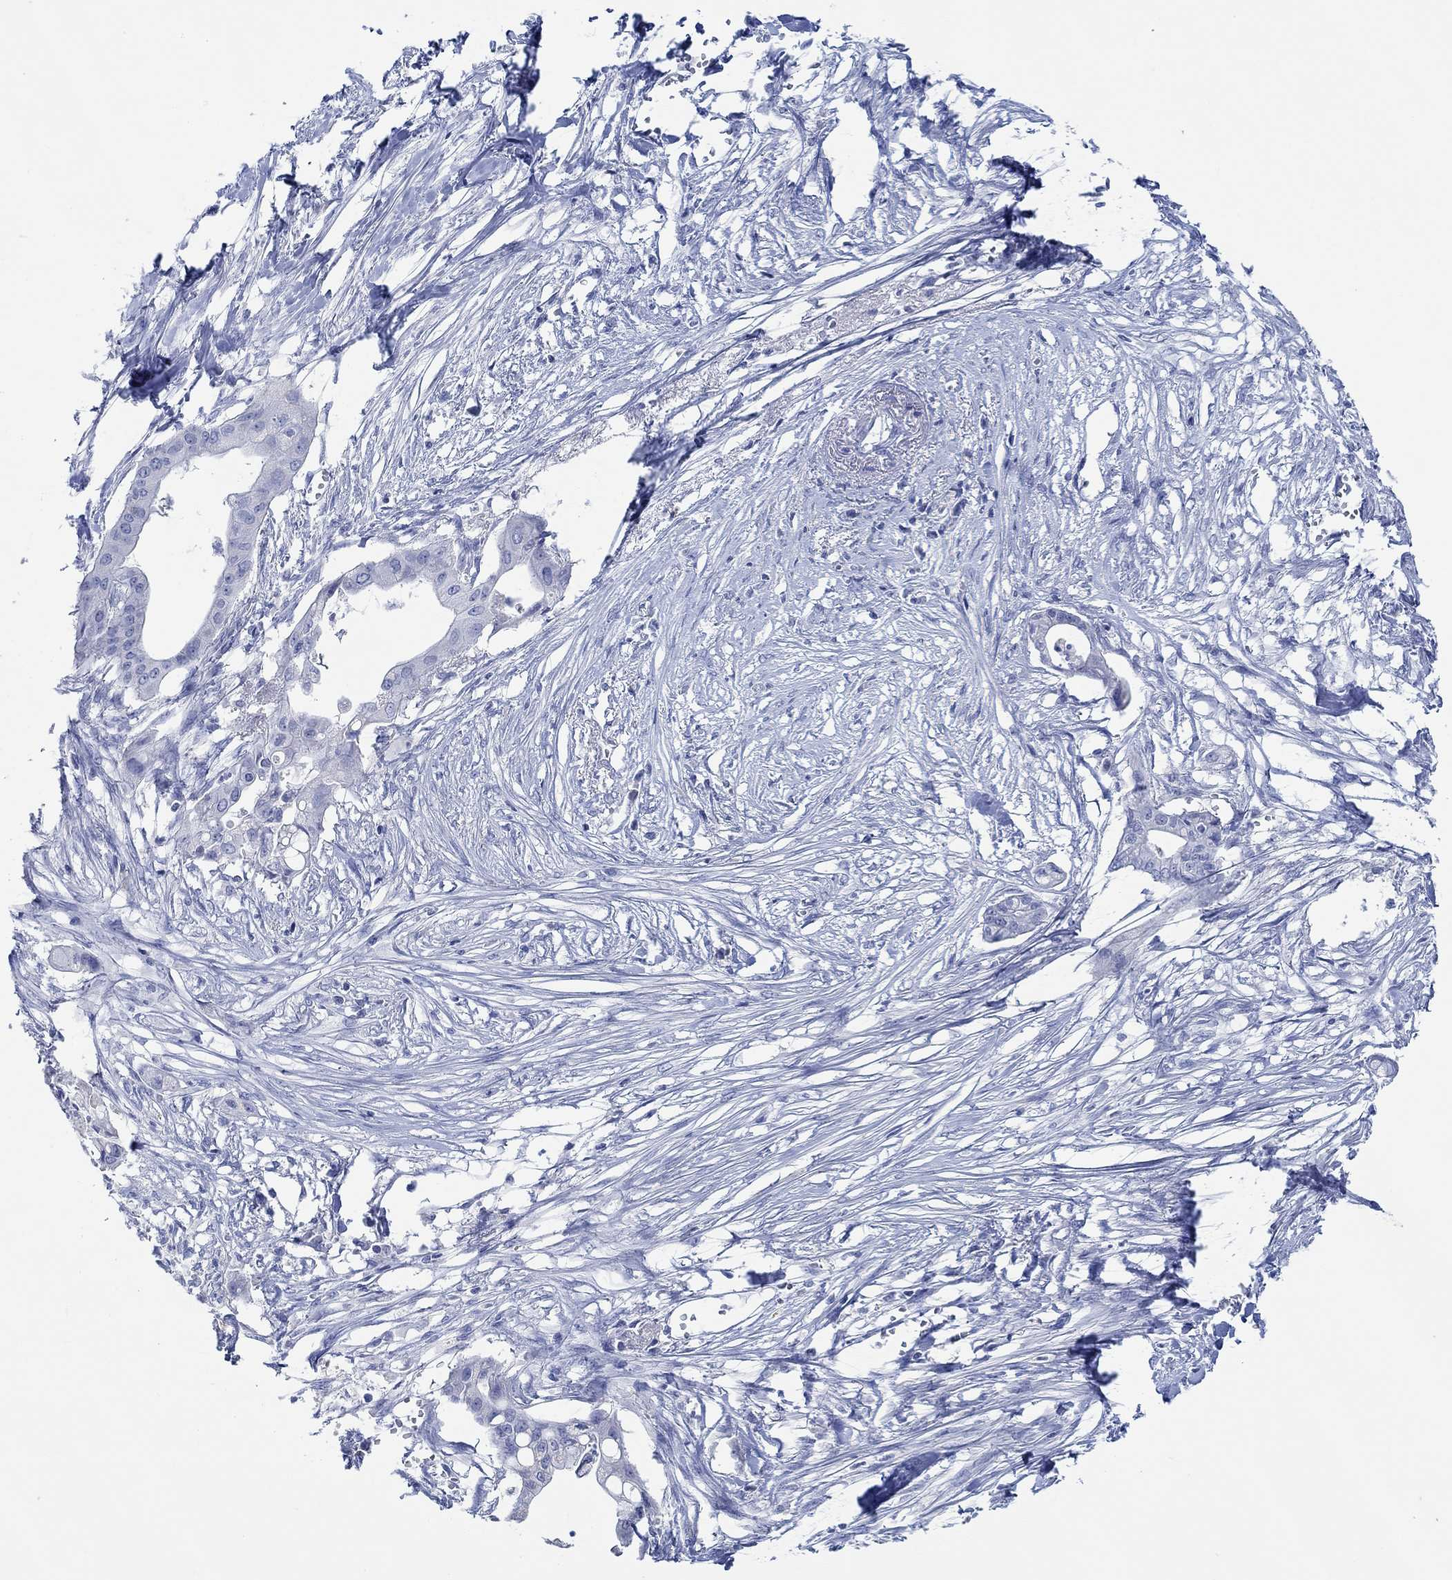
{"staining": {"intensity": "negative", "quantity": "none", "location": "none"}, "tissue": "pancreatic cancer", "cell_type": "Tumor cells", "image_type": "cancer", "snomed": [{"axis": "morphology", "description": "Normal tissue, NOS"}, {"axis": "morphology", "description": "Adenocarcinoma, NOS"}, {"axis": "topography", "description": "Pancreas"}], "caption": "Immunohistochemical staining of pancreatic cancer (adenocarcinoma) exhibits no significant expression in tumor cells.", "gene": "PPP1R17", "patient": {"sex": "female", "age": 58}}